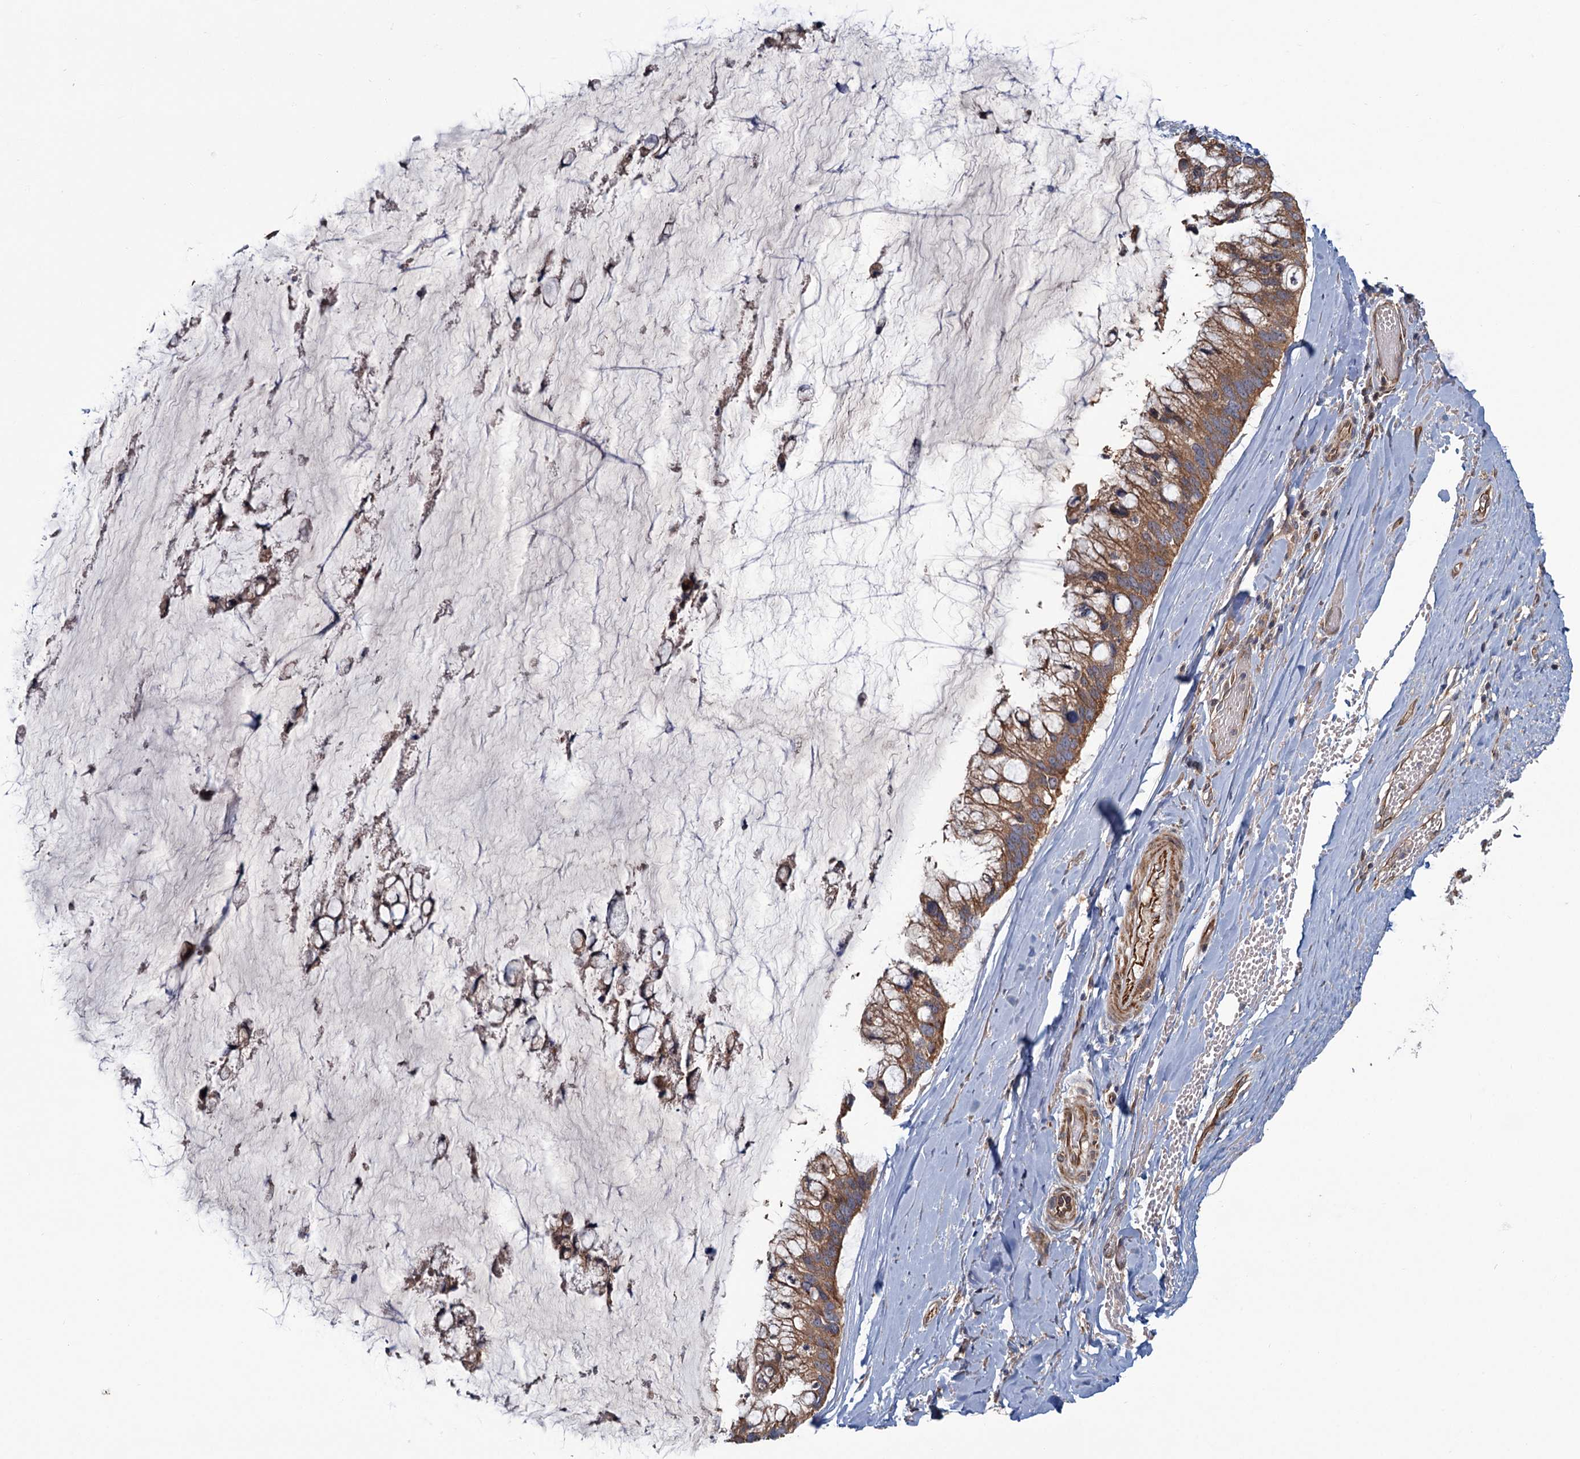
{"staining": {"intensity": "moderate", "quantity": ">75%", "location": "cytoplasmic/membranous"}, "tissue": "ovarian cancer", "cell_type": "Tumor cells", "image_type": "cancer", "snomed": [{"axis": "morphology", "description": "Cystadenocarcinoma, mucinous, NOS"}, {"axis": "topography", "description": "Ovary"}], "caption": "An image of ovarian cancer (mucinous cystadenocarcinoma) stained for a protein displays moderate cytoplasmic/membranous brown staining in tumor cells. Using DAB (brown) and hematoxylin (blue) stains, captured at high magnification using brightfield microscopy.", "gene": "MTRR", "patient": {"sex": "female", "age": 39}}